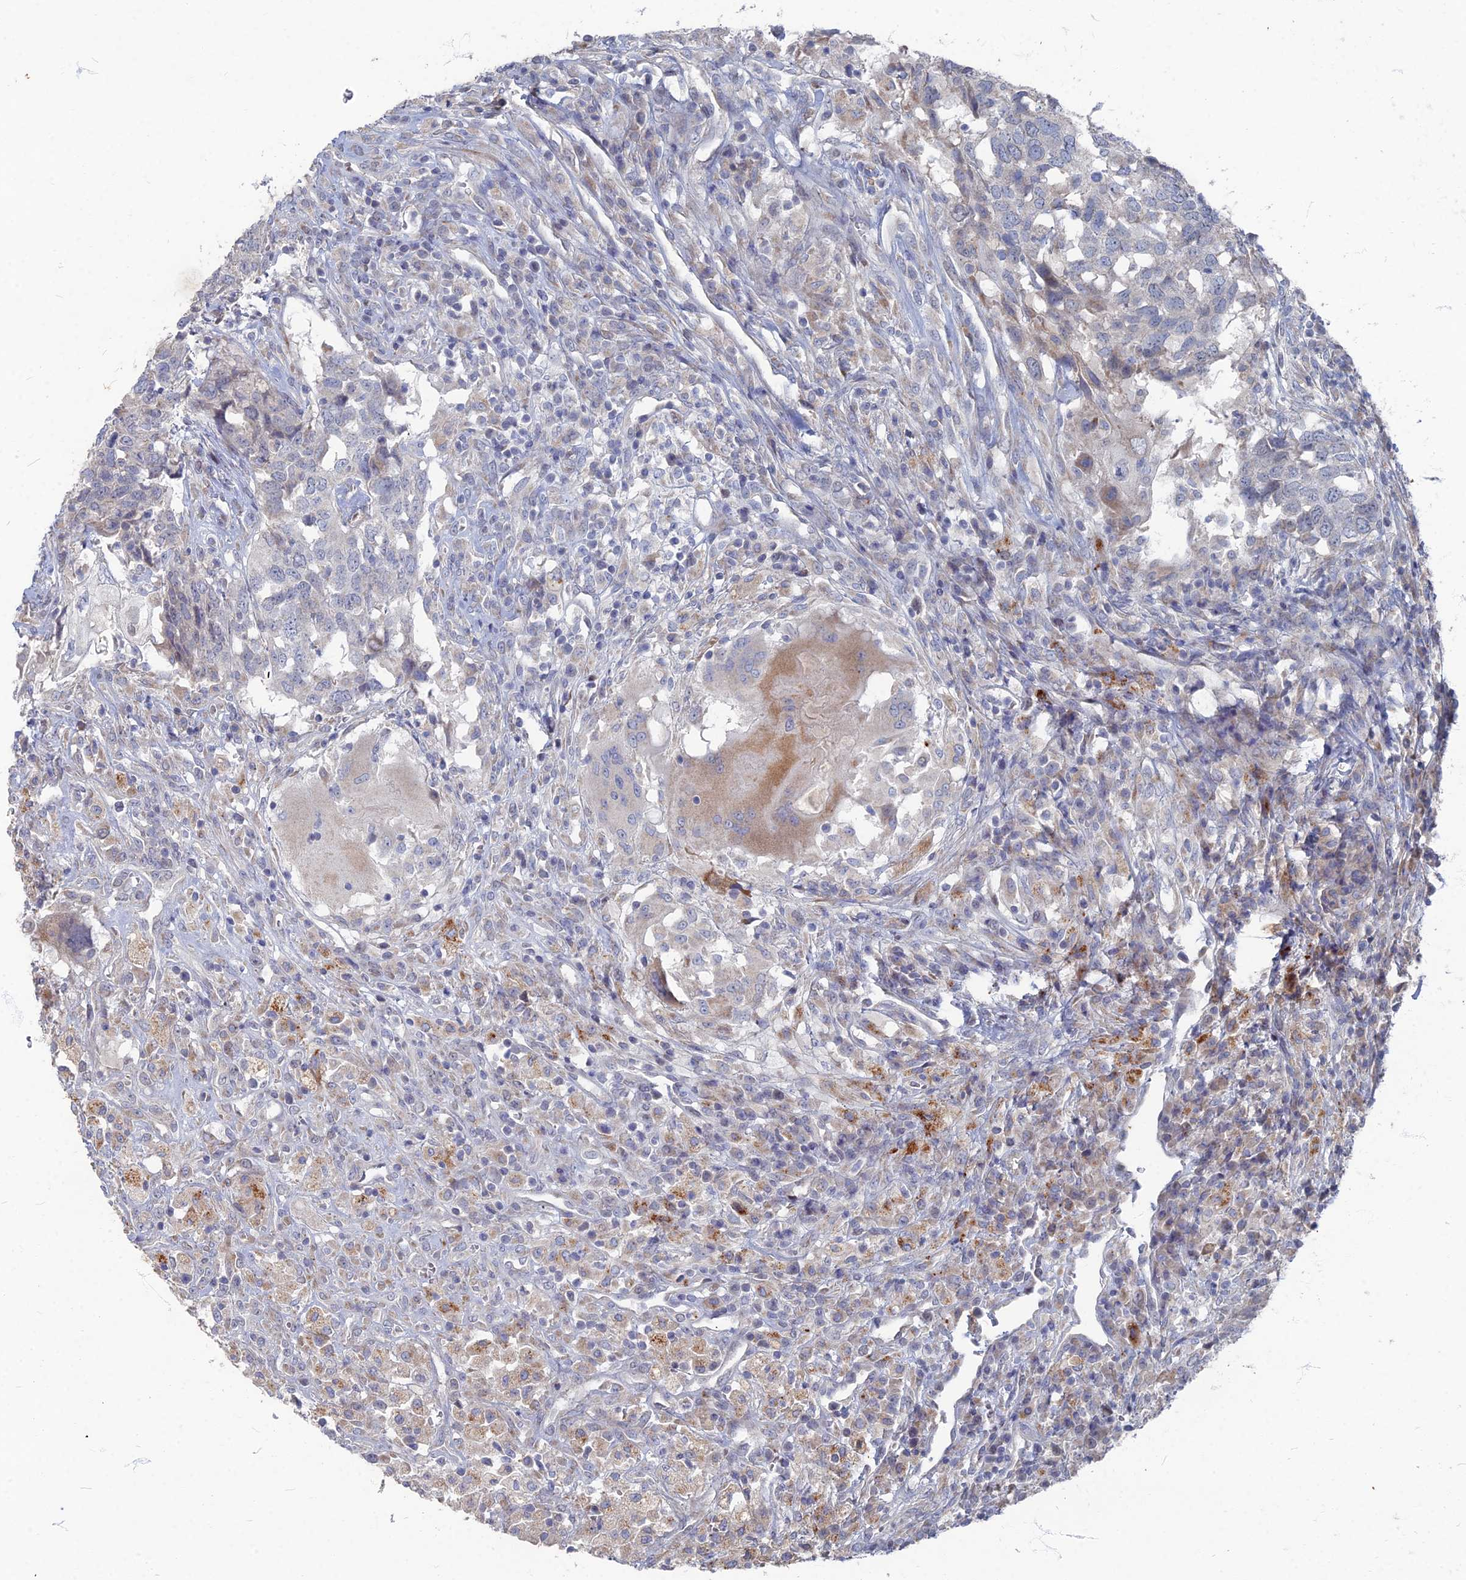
{"staining": {"intensity": "negative", "quantity": "none", "location": "none"}, "tissue": "head and neck cancer", "cell_type": "Tumor cells", "image_type": "cancer", "snomed": [{"axis": "morphology", "description": "Squamous cell carcinoma, NOS"}, {"axis": "topography", "description": "Head-Neck"}], "caption": "Immunohistochemistry (IHC) photomicrograph of head and neck squamous cell carcinoma stained for a protein (brown), which demonstrates no expression in tumor cells. (DAB (3,3'-diaminobenzidine) IHC visualized using brightfield microscopy, high magnification).", "gene": "TMEM128", "patient": {"sex": "male", "age": 66}}